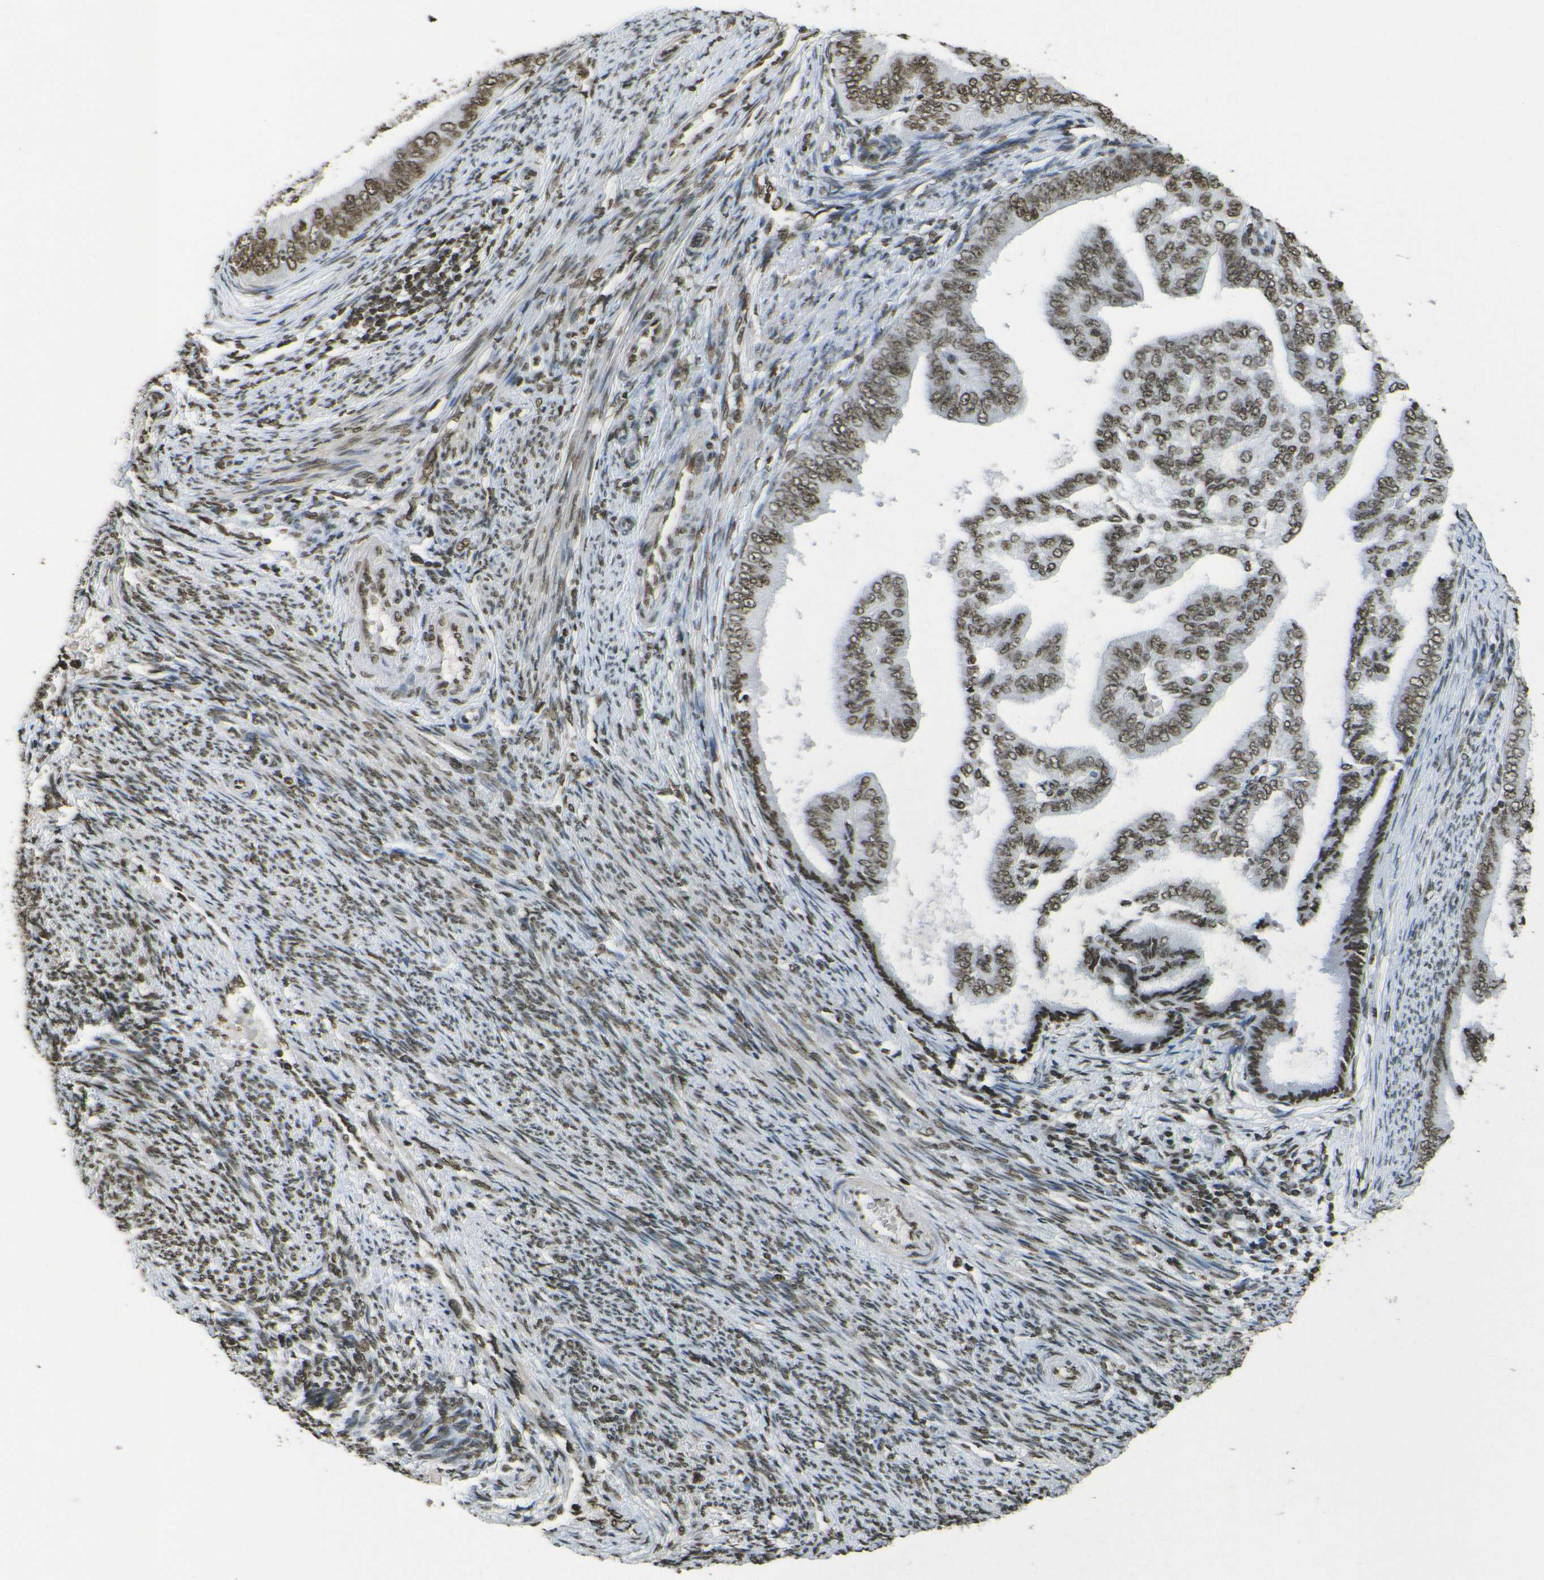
{"staining": {"intensity": "moderate", "quantity": ">75%", "location": "nuclear"}, "tissue": "endometrial cancer", "cell_type": "Tumor cells", "image_type": "cancer", "snomed": [{"axis": "morphology", "description": "Adenocarcinoma, NOS"}, {"axis": "topography", "description": "Endometrium"}], "caption": "Endometrial adenocarcinoma stained with a protein marker reveals moderate staining in tumor cells.", "gene": "H4C16", "patient": {"sex": "female", "age": 58}}